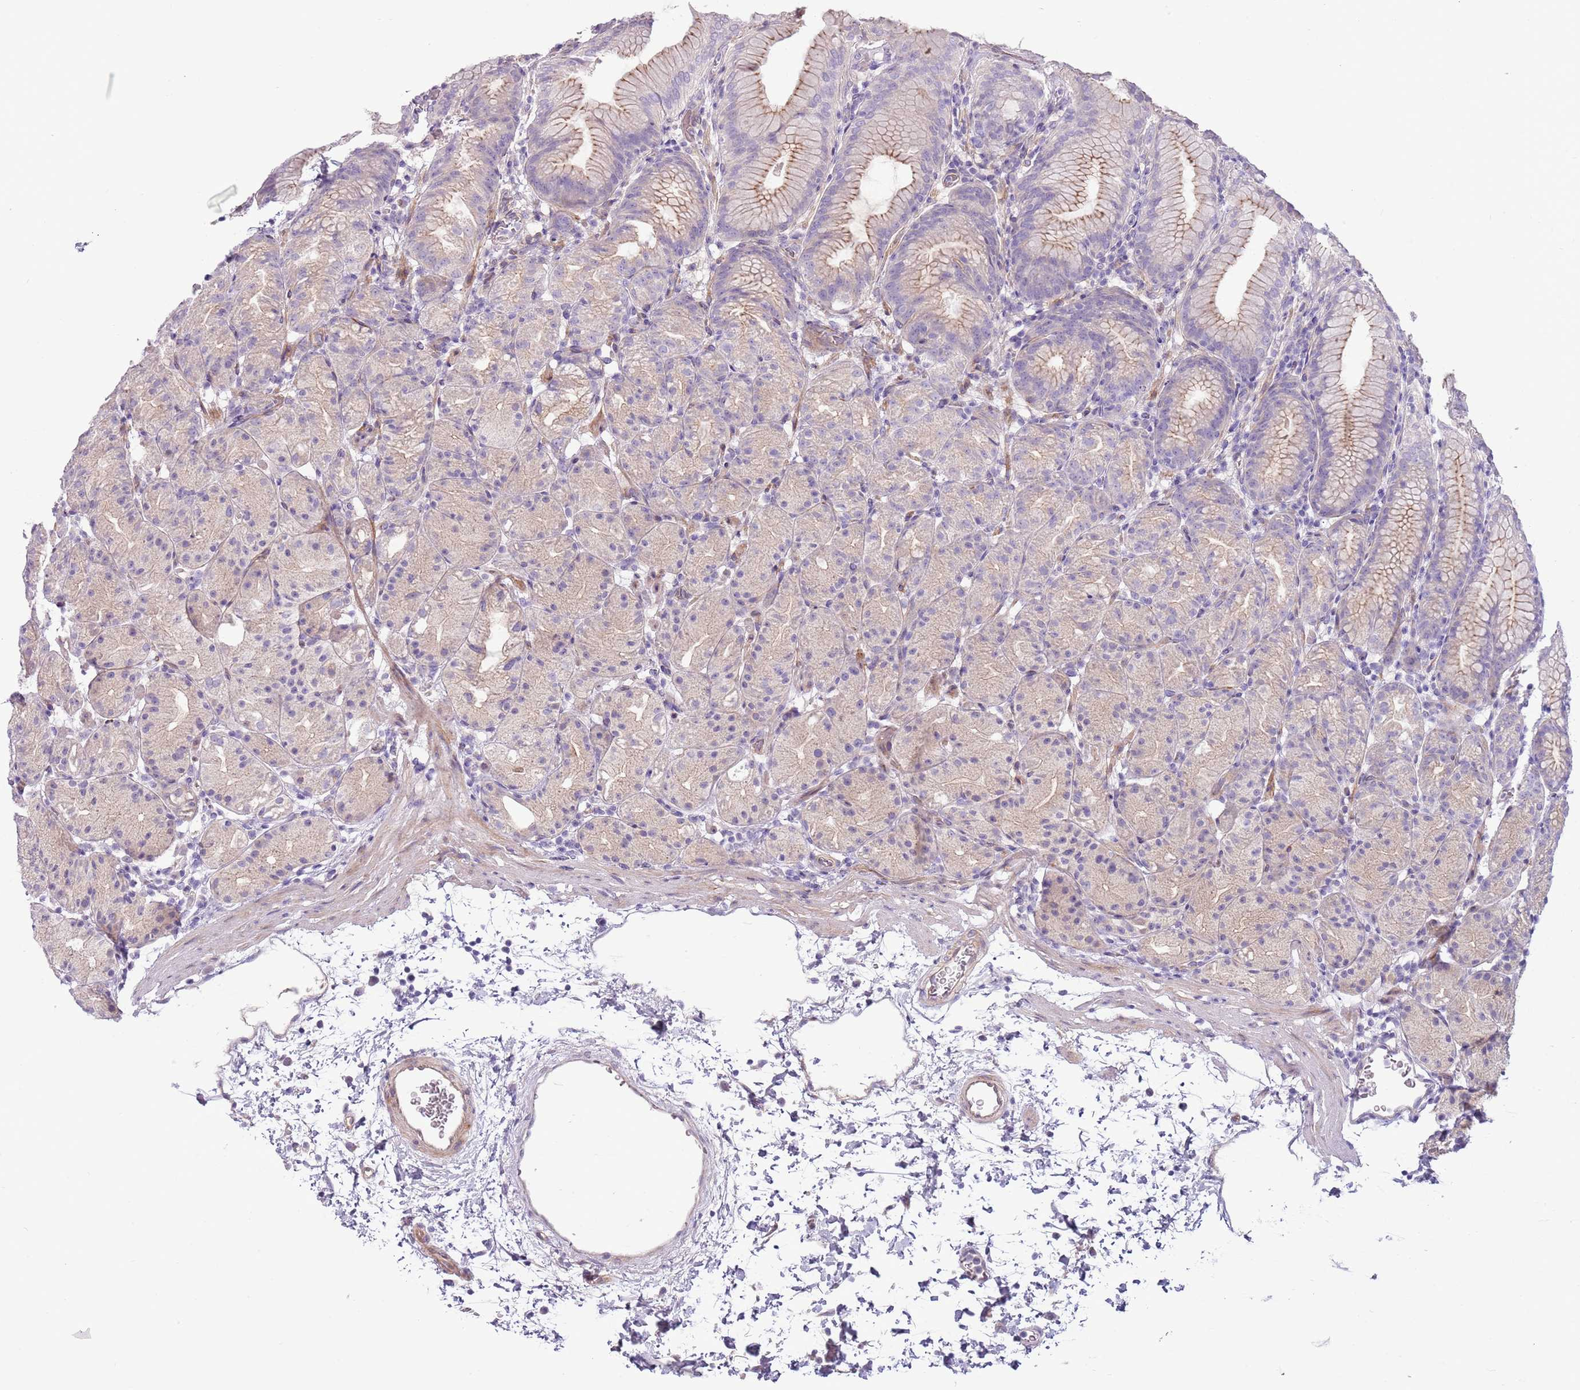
{"staining": {"intensity": "weak", "quantity": "25%-75%", "location": "cytoplasmic/membranous"}, "tissue": "stomach", "cell_type": "Glandular cells", "image_type": "normal", "snomed": [{"axis": "morphology", "description": "Normal tissue, NOS"}, {"axis": "topography", "description": "Stomach, upper"}], "caption": "IHC staining of benign stomach, which reveals low levels of weak cytoplasmic/membranous staining in about 25%-75% of glandular cells indicating weak cytoplasmic/membranous protein expression. The staining was performed using DAB (3,3'-diaminobenzidine) (brown) for protein detection and nuclei were counterstained in hematoxylin (blue).", "gene": "MRO", "patient": {"sex": "male", "age": 48}}